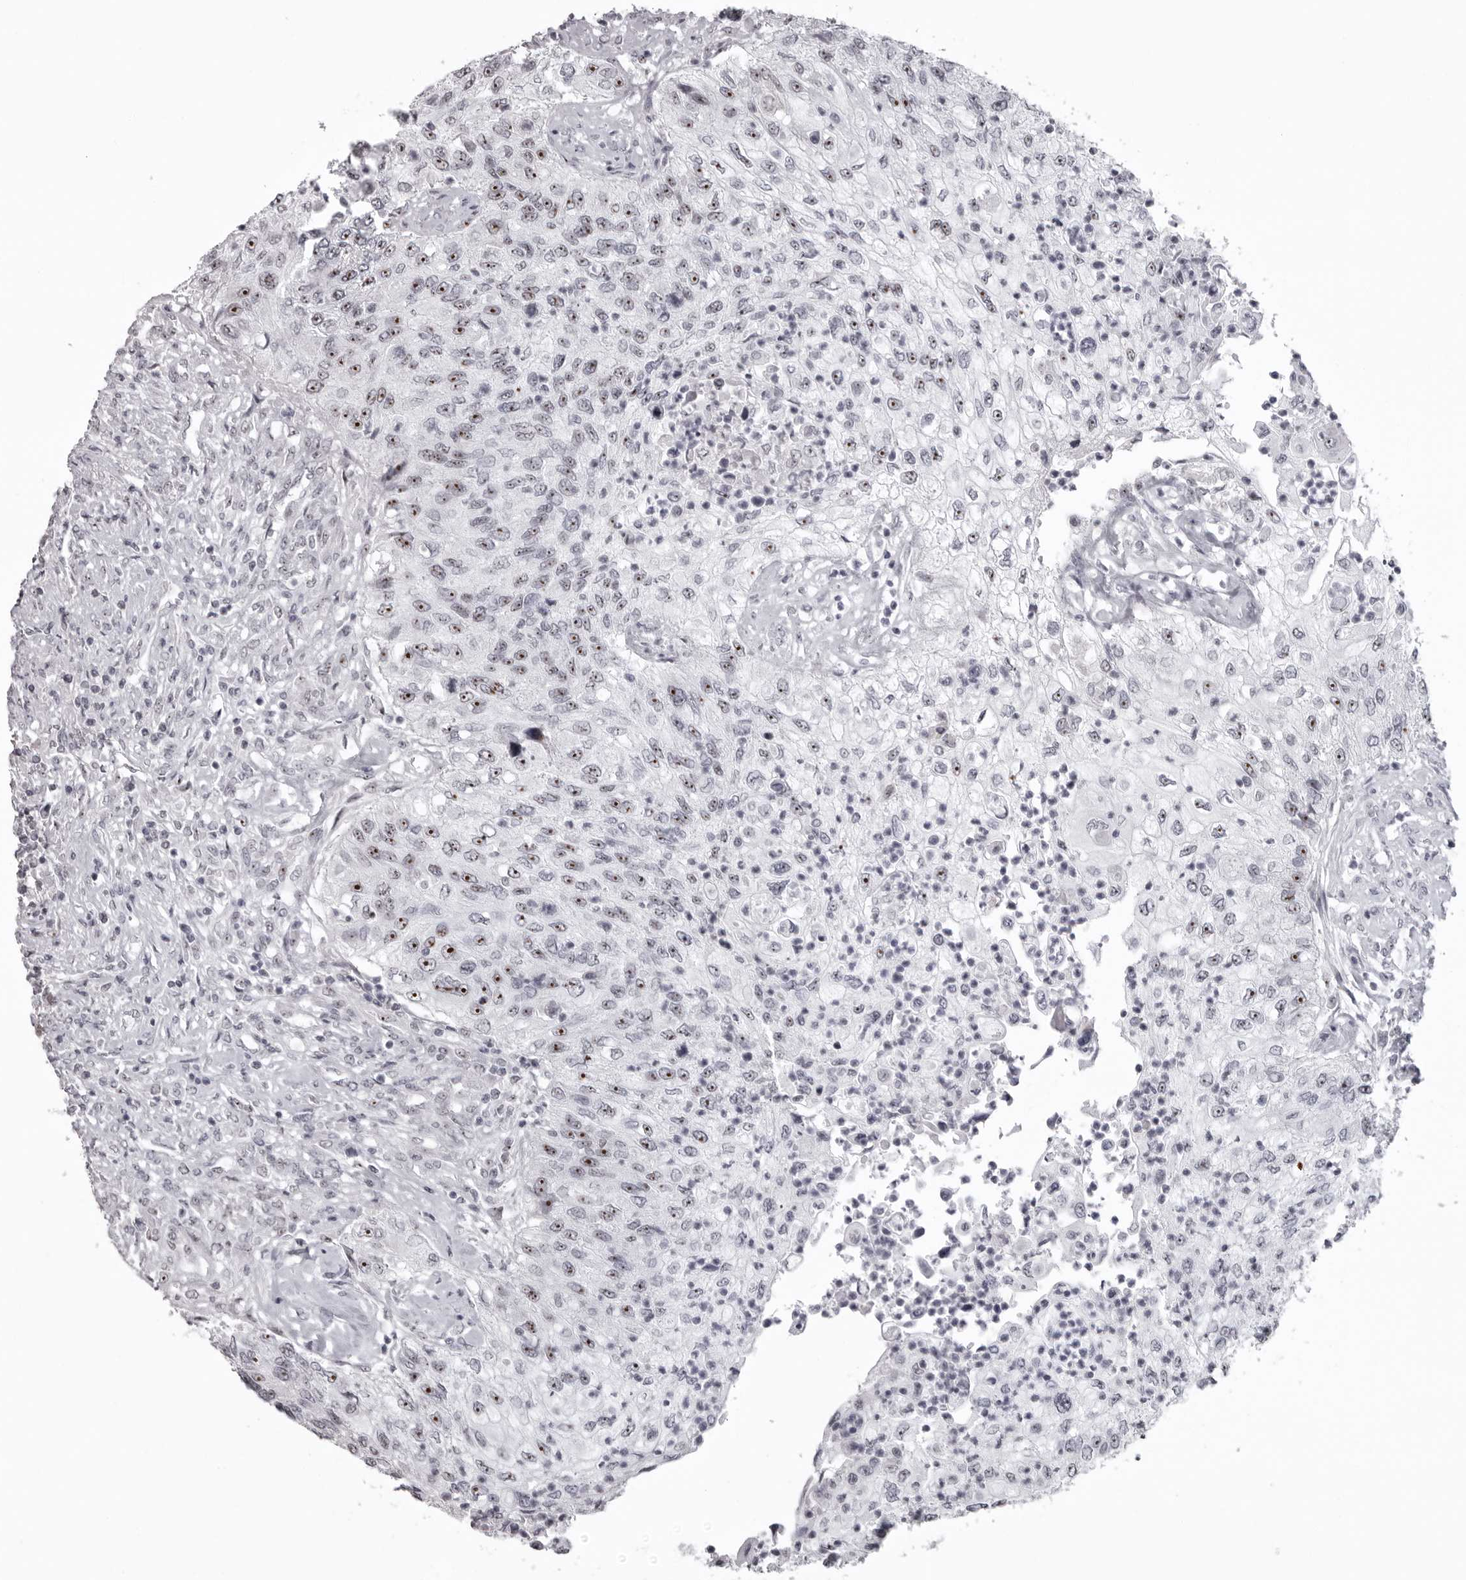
{"staining": {"intensity": "strong", "quantity": "25%-75%", "location": "nuclear"}, "tissue": "urothelial cancer", "cell_type": "Tumor cells", "image_type": "cancer", "snomed": [{"axis": "morphology", "description": "Urothelial carcinoma, High grade"}, {"axis": "topography", "description": "Urinary bladder"}], "caption": "The immunohistochemical stain shows strong nuclear staining in tumor cells of high-grade urothelial carcinoma tissue.", "gene": "HELZ", "patient": {"sex": "female", "age": 60}}